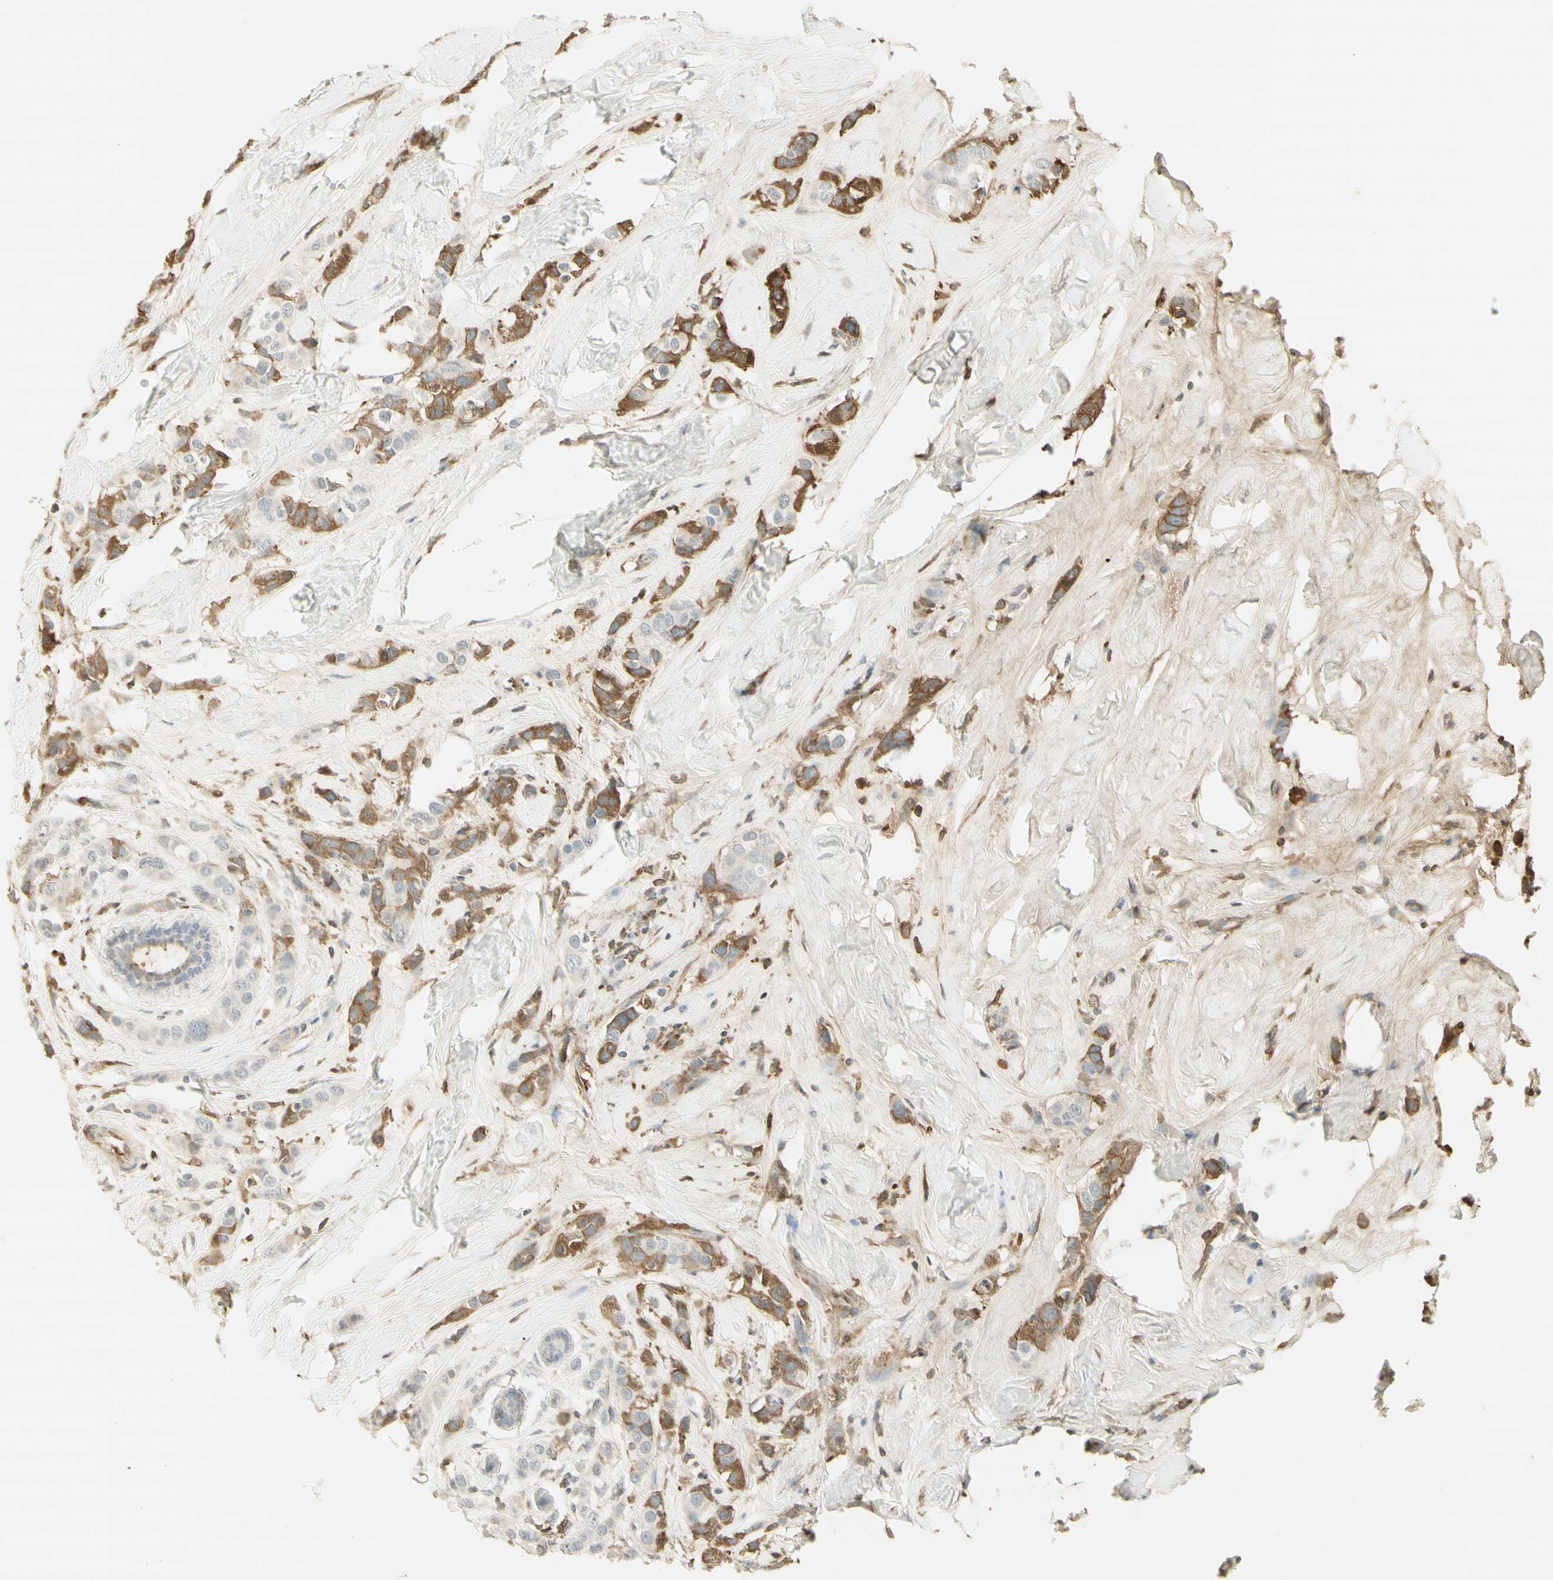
{"staining": {"intensity": "strong", "quantity": "<25%", "location": "cytoplasmic/membranous"}, "tissue": "breast cancer", "cell_type": "Tumor cells", "image_type": "cancer", "snomed": [{"axis": "morphology", "description": "Normal tissue, NOS"}, {"axis": "morphology", "description": "Duct carcinoma"}, {"axis": "topography", "description": "Breast"}], "caption": "This micrograph reveals immunohistochemistry (IHC) staining of invasive ductal carcinoma (breast), with medium strong cytoplasmic/membranous expression in approximately <25% of tumor cells.", "gene": "NID1", "patient": {"sex": "female", "age": 50}}